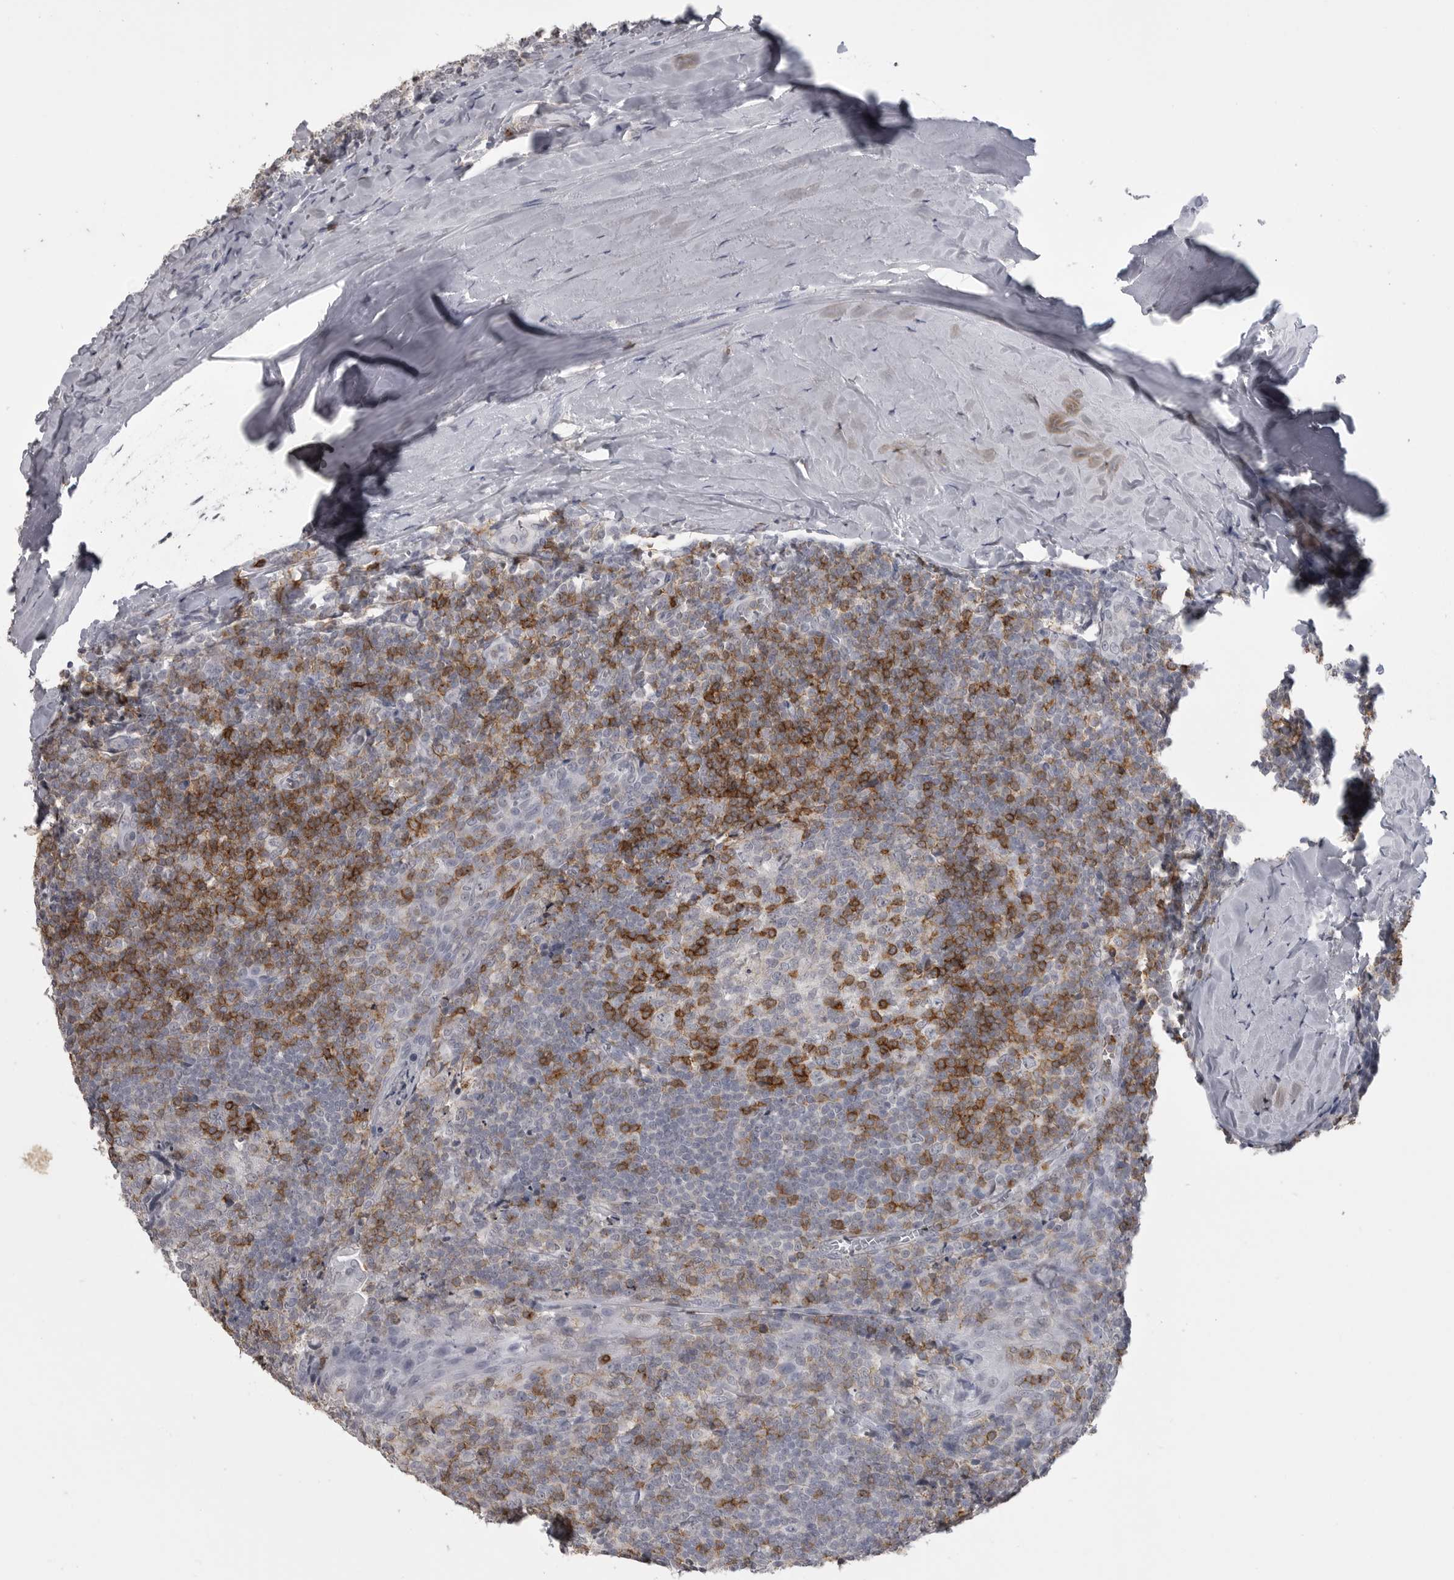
{"staining": {"intensity": "strong", "quantity": "25%-75%", "location": "cytoplasmic/membranous"}, "tissue": "tonsil", "cell_type": "Germinal center cells", "image_type": "normal", "snomed": [{"axis": "morphology", "description": "Normal tissue, NOS"}, {"axis": "topography", "description": "Tonsil"}], "caption": "Protein expression analysis of unremarkable tonsil displays strong cytoplasmic/membranous expression in approximately 25%-75% of germinal center cells.", "gene": "ITGAL", "patient": {"sex": "male", "age": 37}}